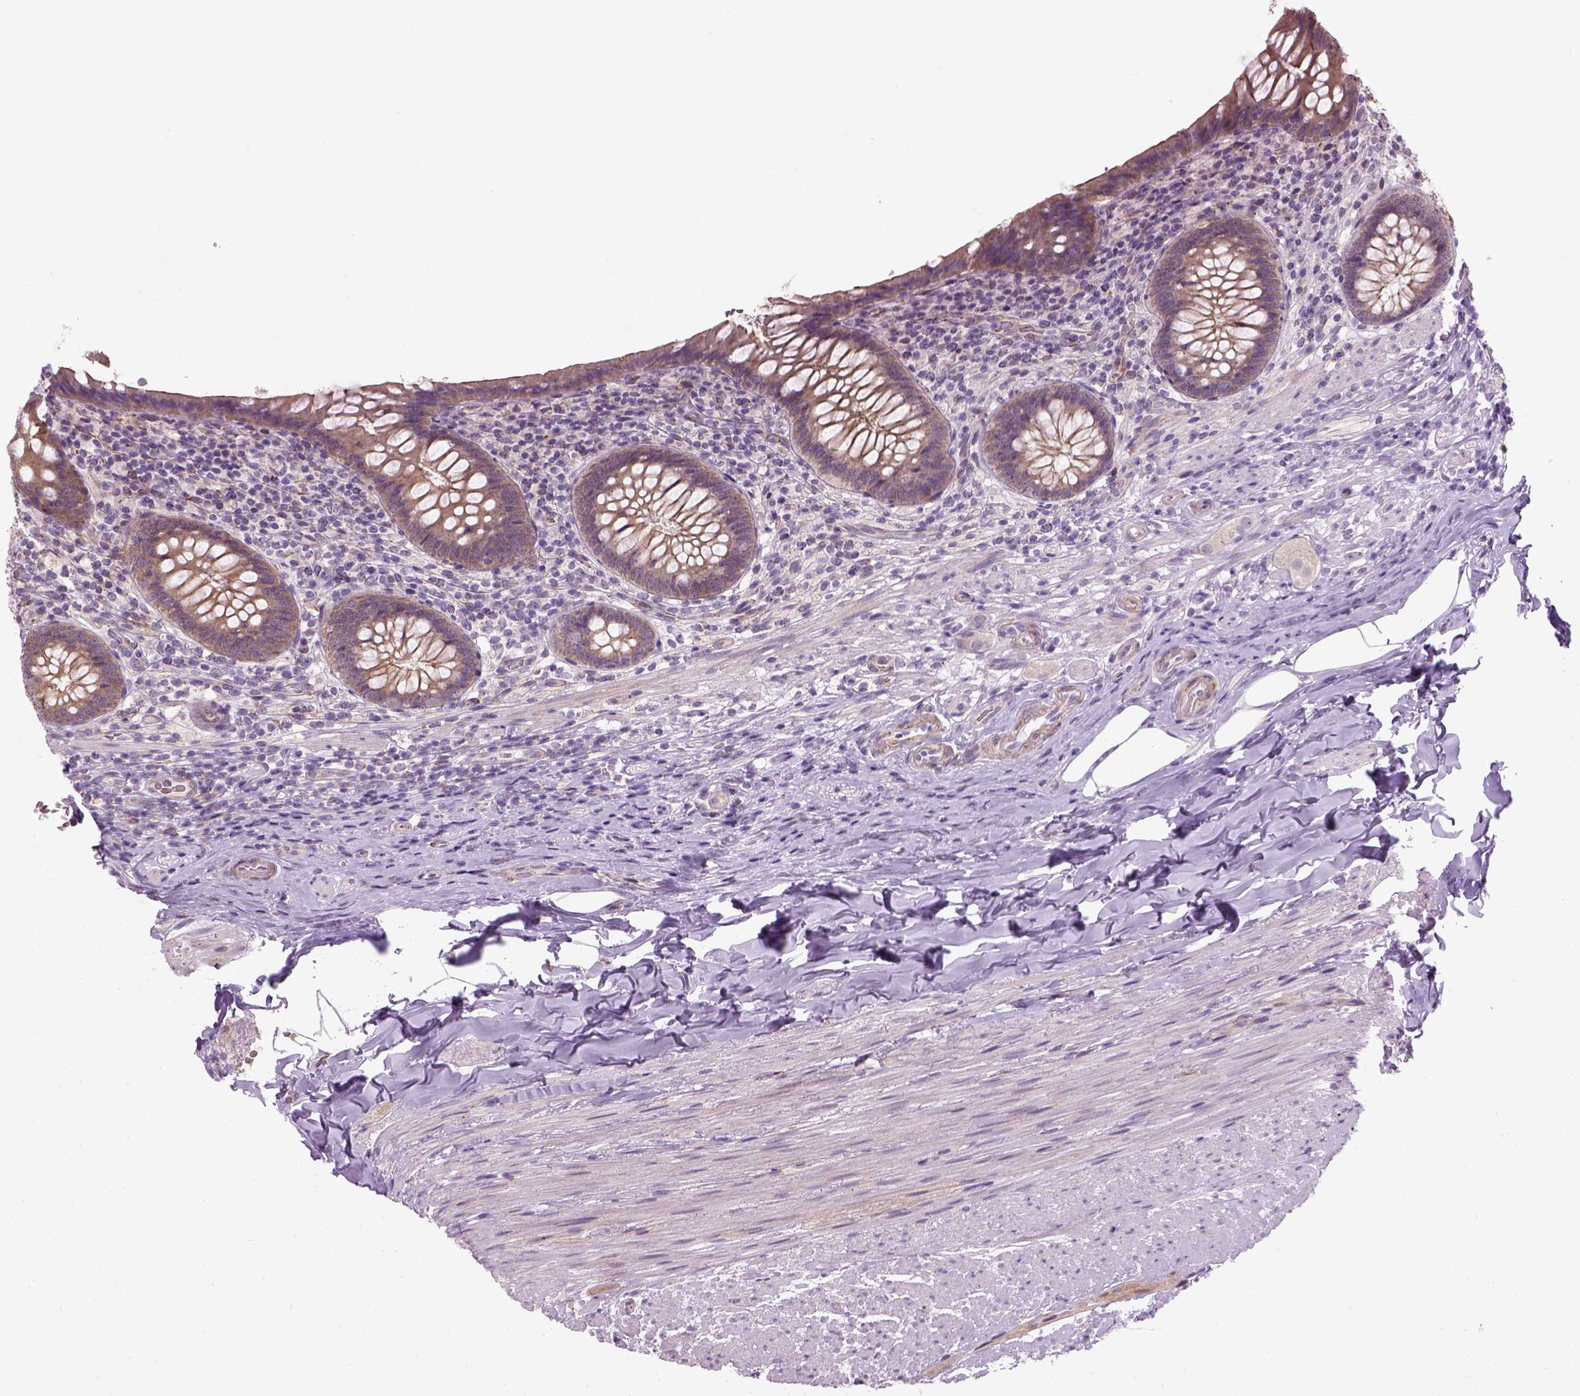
{"staining": {"intensity": "weak", "quantity": ">75%", "location": "cytoplasmic/membranous"}, "tissue": "appendix", "cell_type": "Glandular cells", "image_type": "normal", "snomed": [{"axis": "morphology", "description": "Normal tissue, NOS"}, {"axis": "topography", "description": "Appendix"}], "caption": "Glandular cells reveal weak cytoplasmic/membranous staining in approximately >75% of cells in normal appendix.", "gene": "XK", "patient": {"sex": "male", "age": 47}}